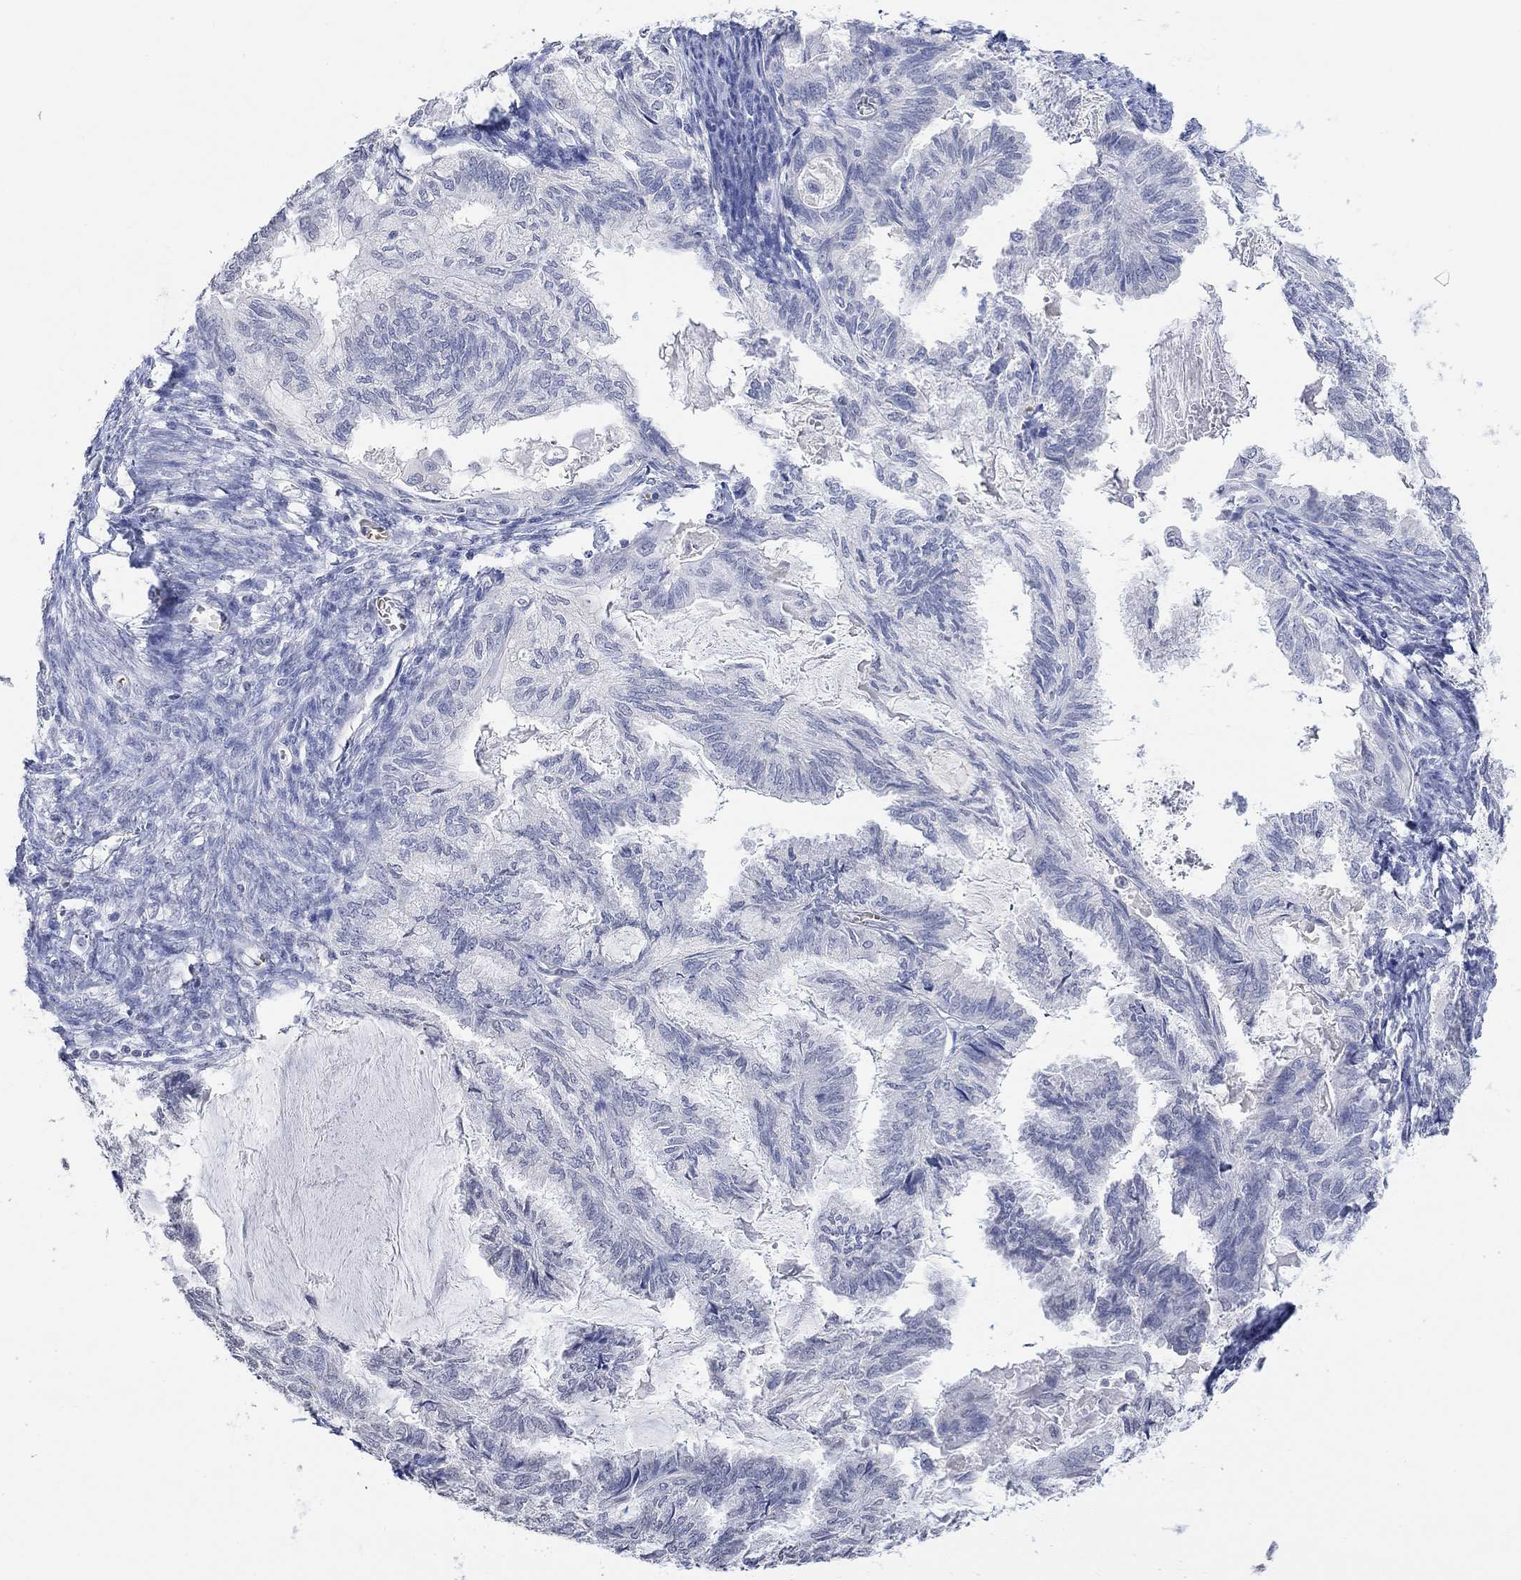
{"staining": {"intensity": "negative", "quantity": "none", "location": "none"}, "tissue": "endometrial cancer", "cell_type": "Tumor cells", "image_type": "cancer", "snomed": [{"axis": "morphology", "description": "Adenocarcinoma, NOS"}, {"axis": "topography", "description": "Endometrium"}], "caption": "Protein analysis of endometrial cancer exhibits no significant positivity in tumor cells.", "gene": "TMEM255A", "patient": {"sex": "female", "age": 86}}